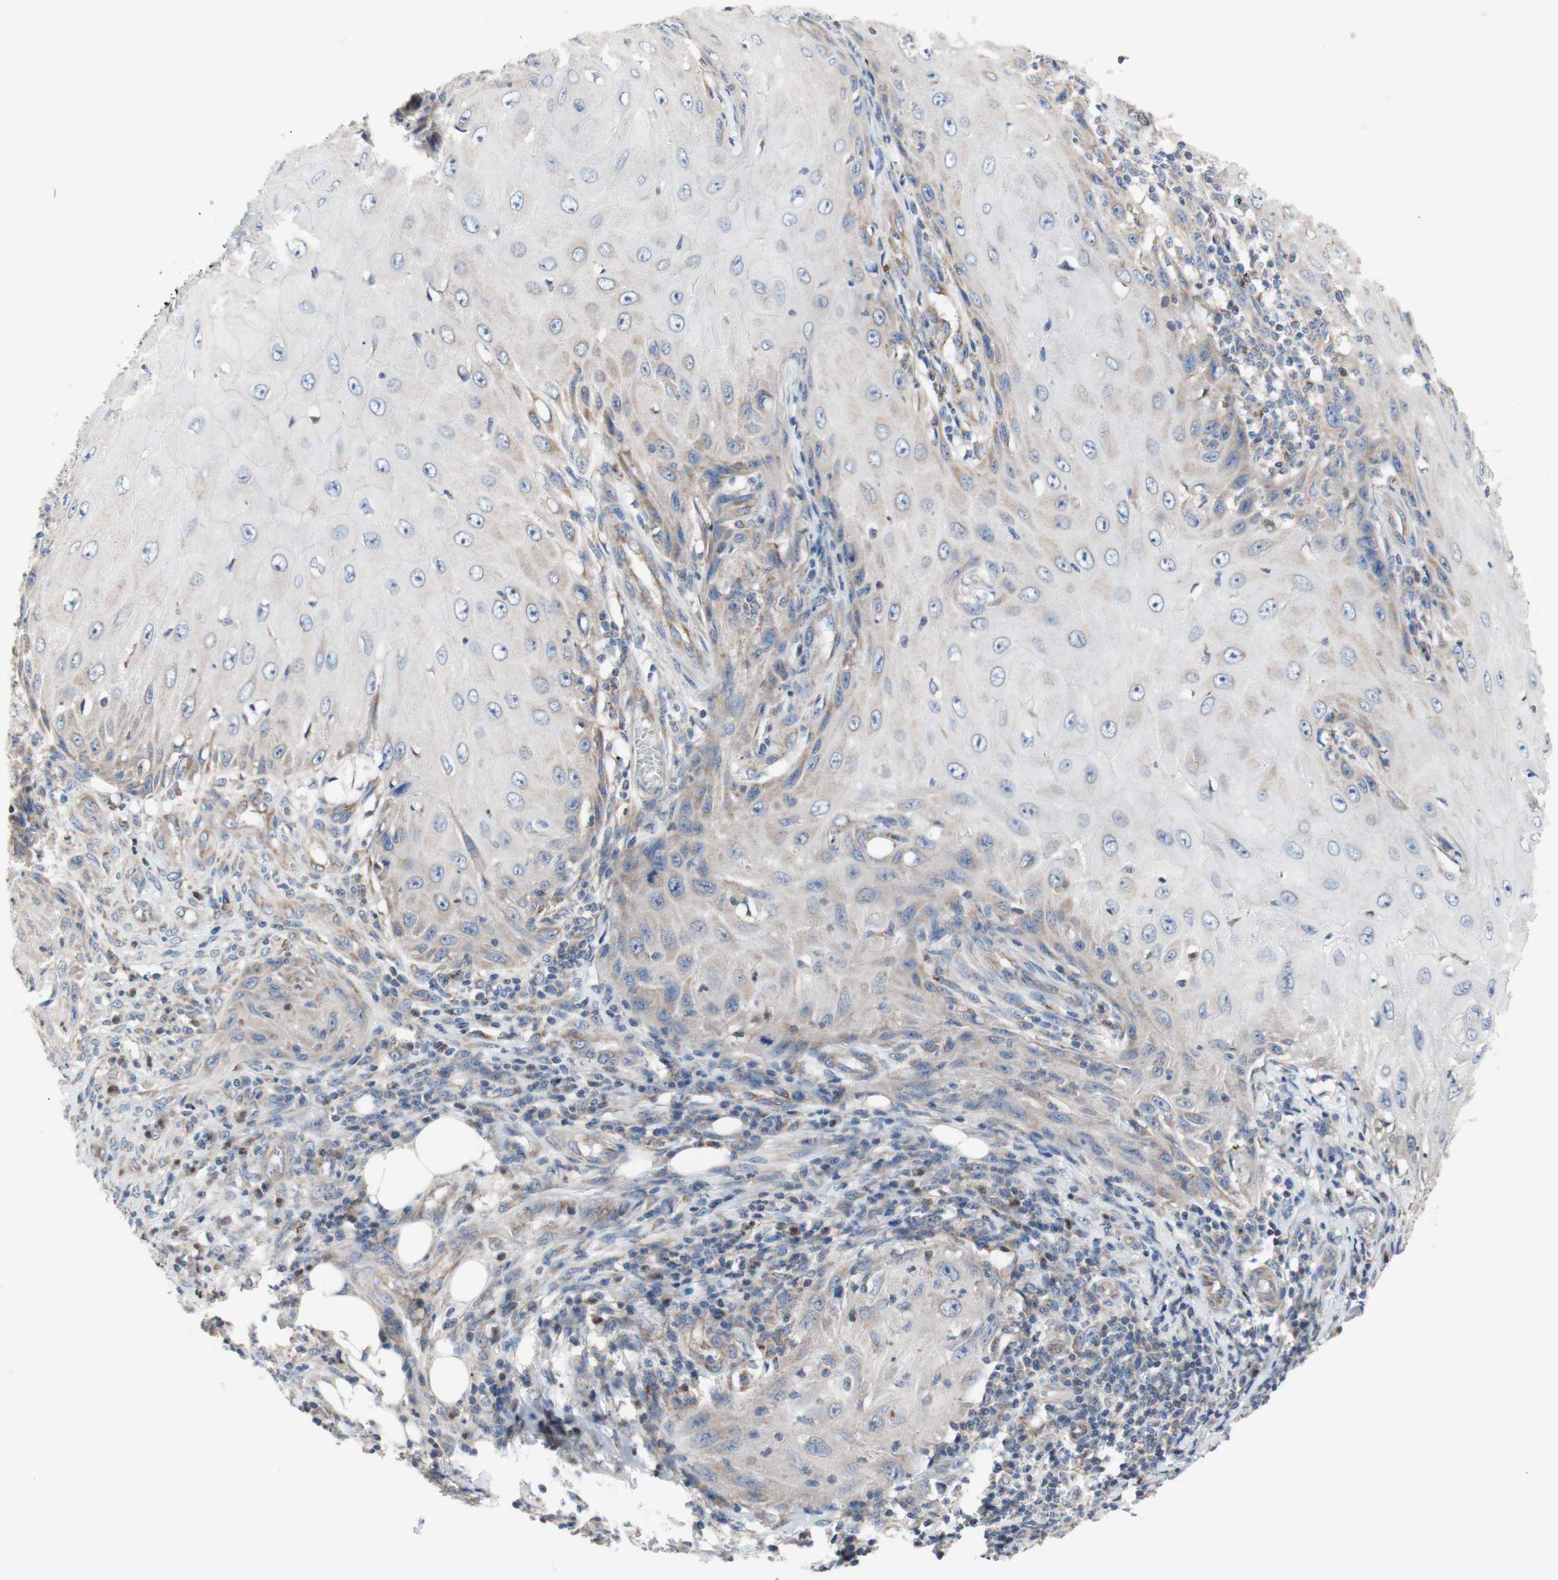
{"staining": {"intensity": "weak", "quantity": "<25%", "location": "cytoplasmic/membranous"}, "tissue": "skin cancer", "cell_type": "Tumor cells", "image_type": "cancer", "snomed": [{"axis": "morphology", "description": "Squamous cell carcinoma, NOS"}, {"axis": "topography", "description": "Skin"}], "caption": "Immunohistochemistry of human skin cancer displays no expression in tumor cells.", "gene": "FMR1", "patient": {"sex": "female", "age": 73}}